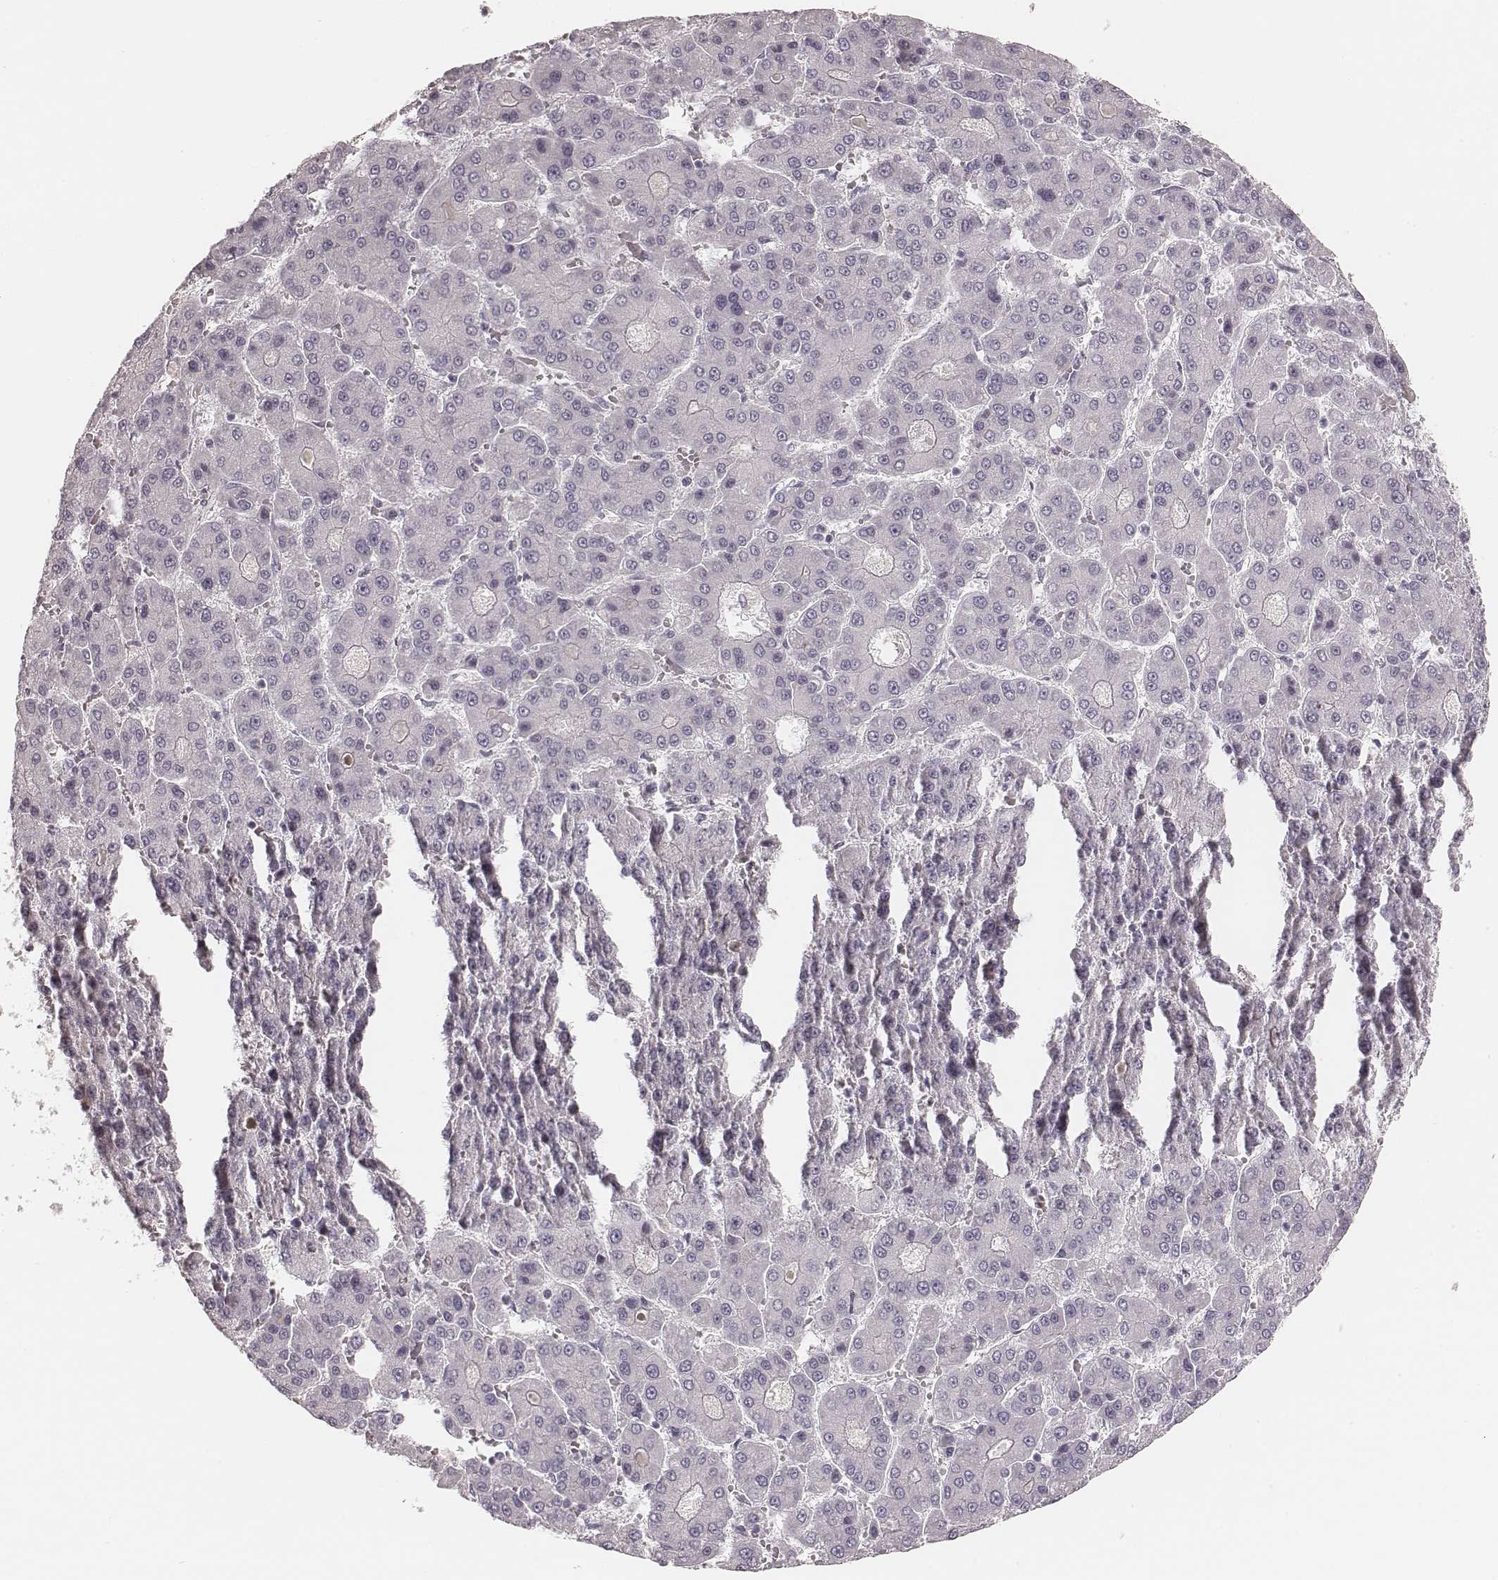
{"staining": {"intensity": "negative", "quantity": "none", "location": "none"}, "tissue": "liver cancer", "cell_type": "Tumor cells", "image_type": "cancer", "snomed": [{"axis": "morphology", "description": "Carcinoma, Hepatocellular, NOS"}, {"axis": "topography", "description": "Liver"}], "caption": "A high-resolution micrograph shows immunohistochemistry staining of liver cancer (hepatocellular carcinoma), which demonstrates no significant staining in tumor cells.", "gene": "SPATA24", "patient": {"sex": "male", "age": 70}}